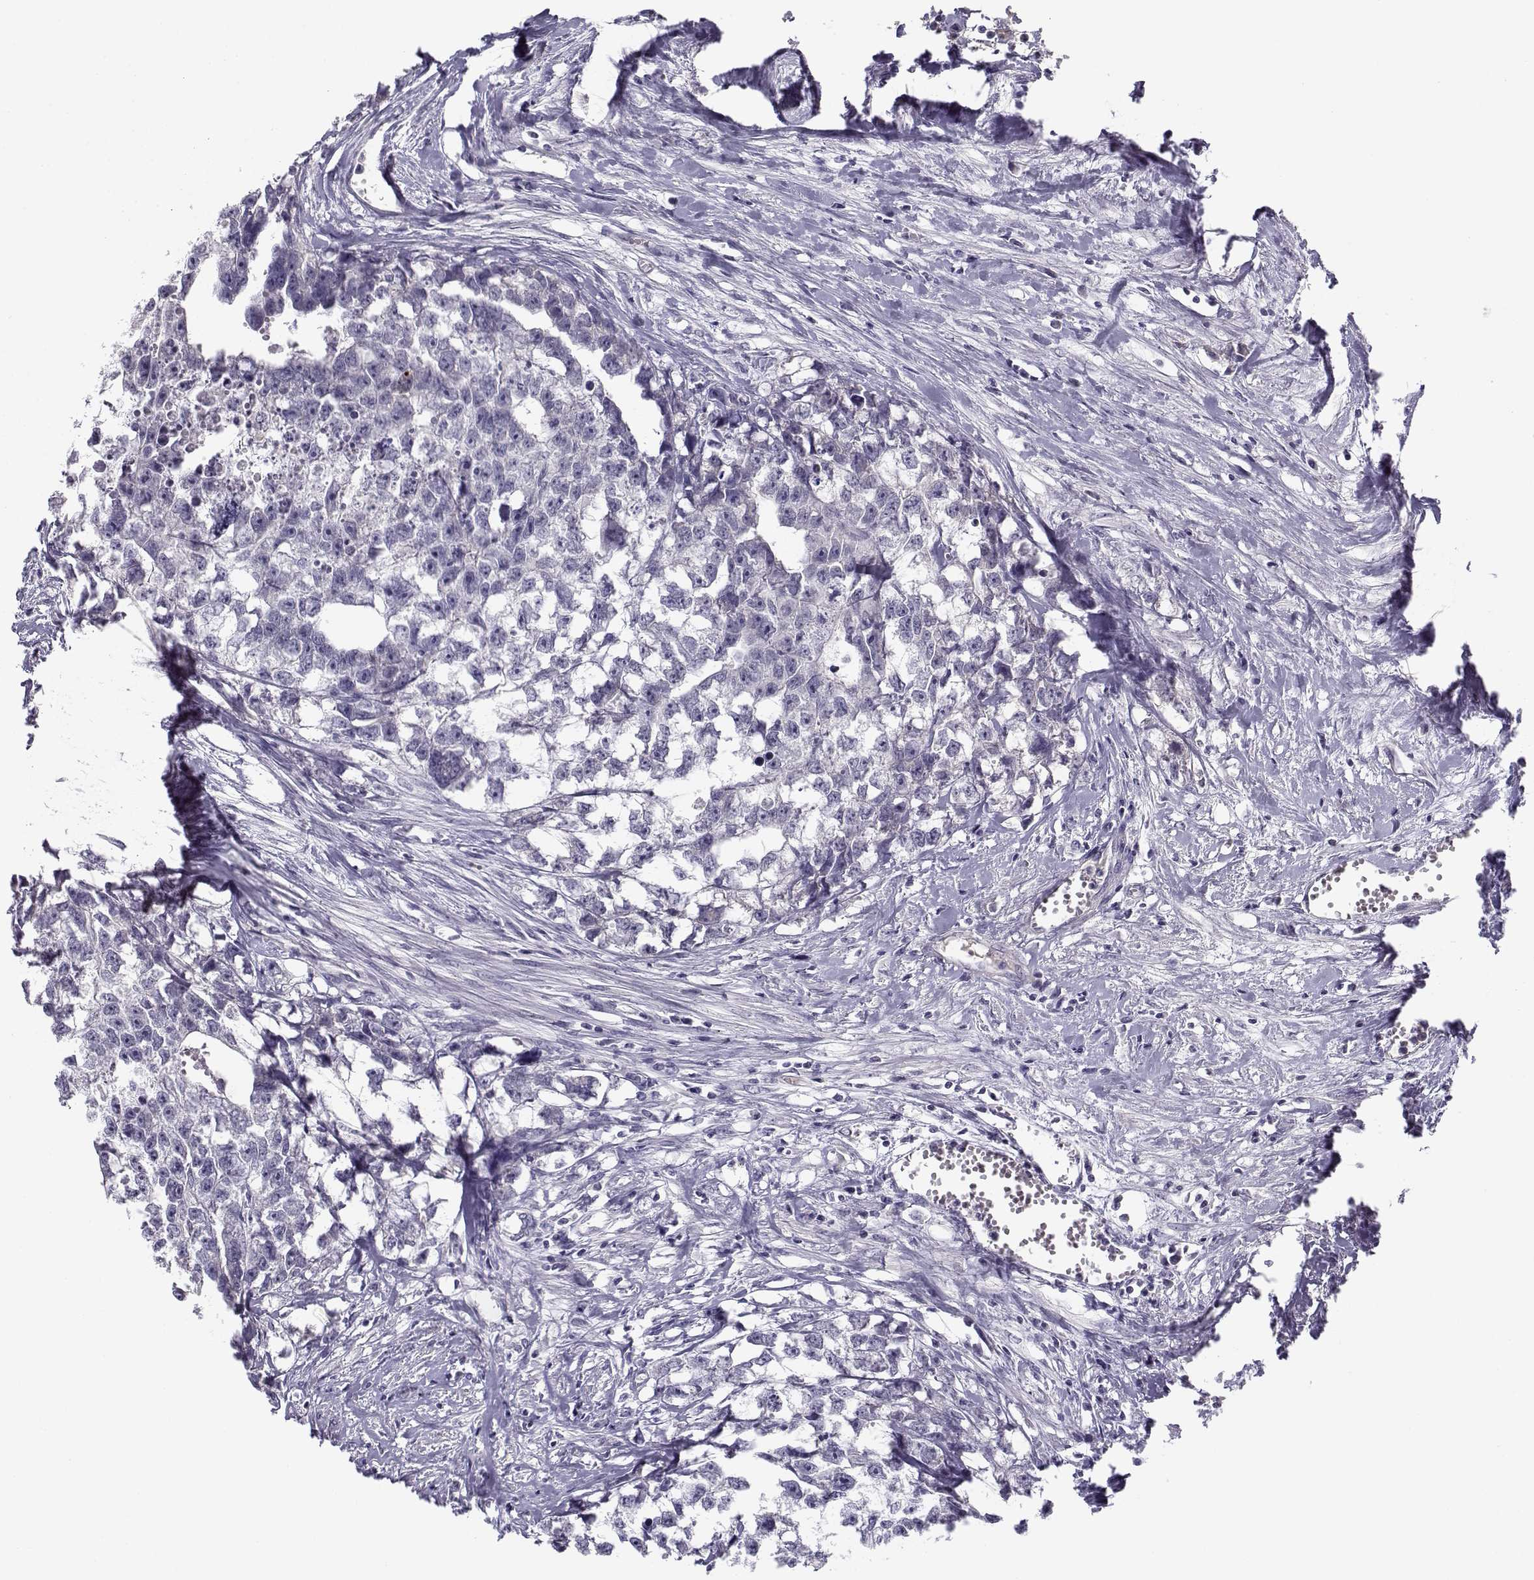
{"staining": {"intensity": "negative", "quantity": "none", "location": "none"}, "tissue": "testis cancer", "cell_type": "Tumor cells", "image_type": "cancer", "snomed": [{"axis": "morphology", "description": "Carcinoma, Embryonal, NOS"}, {"axis": "morphology", "description": "Teratoma, malignant, NOS"}, {"axis": "topography", "description": "Testis"}], "caption": "Image shows no significant protein staining in tumor cells of testis embryonal carcinoma. The staining is performed using DAB brown chromogen with nuclei counter-stained in using hematoxylin.", "gene": "CFAP77", "patient": {"sex": "male", "age": 44}}